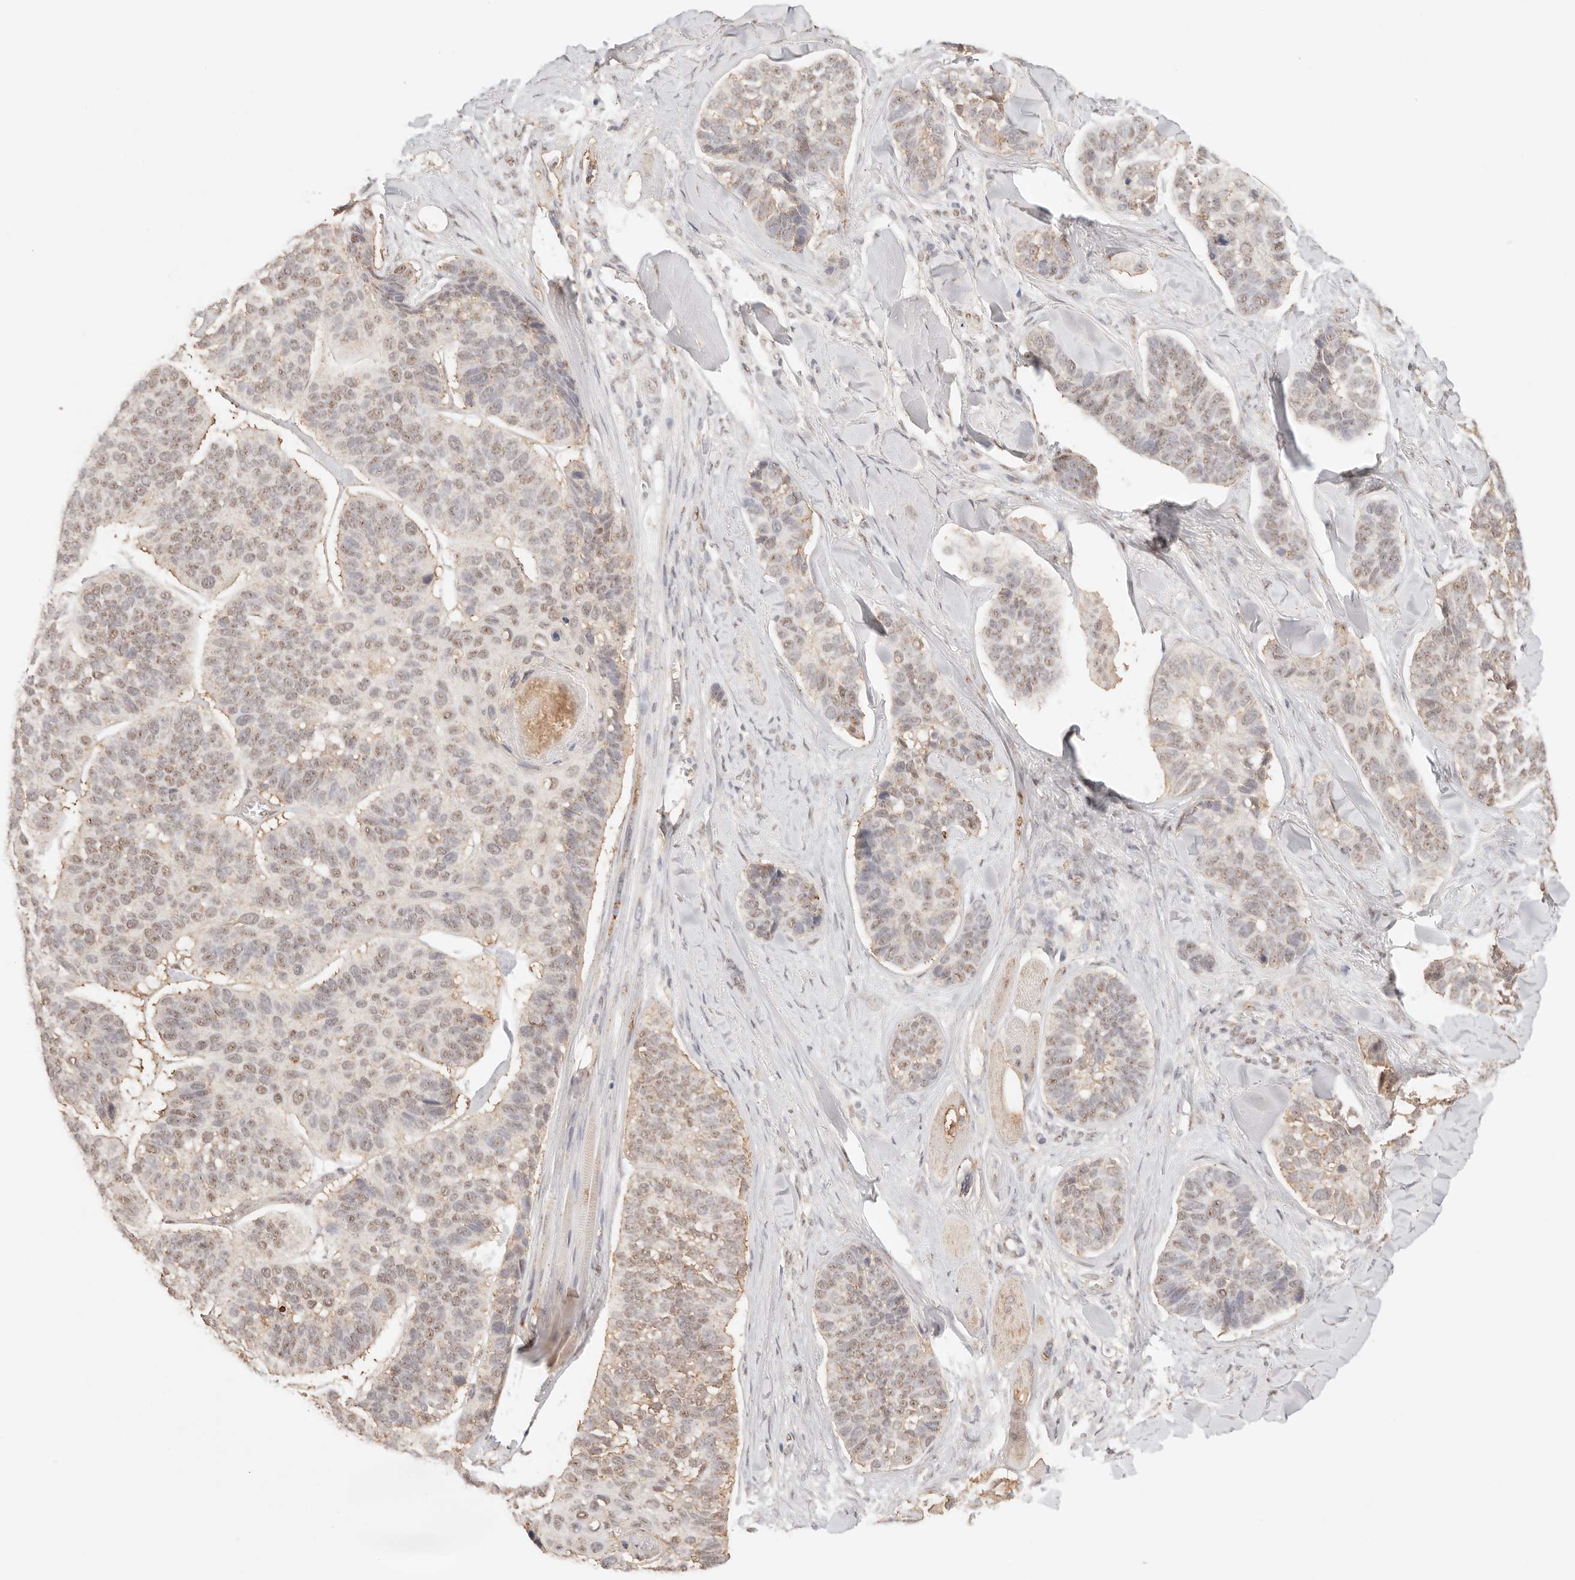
{"staining": {"intensity": "weak", "quantity": "25%-75%", "location": "cytoplasmic/membranous,nuclear"}, "tissue": "skin cancer", "cell_type": "Tumor cells", "image_type": "cancer", "snomed": [{"axis": "morphology", "description": "Basal cell carcinoma"}, {"axis": "topography", "description": "Skin"}], "caption": "IHC staining of skin basal cell carcinoma, which exhibits low levels of weak cytoplasmic/membranous and nuclear positivity in approximately 25%-75% of tumor cells indicating weak cytoplasmic/membranous and nuclear protein positivity. The staining was performed using DAB (brown) for protein detection and nuclei were counterstained in hematoxylin (blue).", "gene": "IL1R2", "patient": {"sex": "male", "age": 62}}